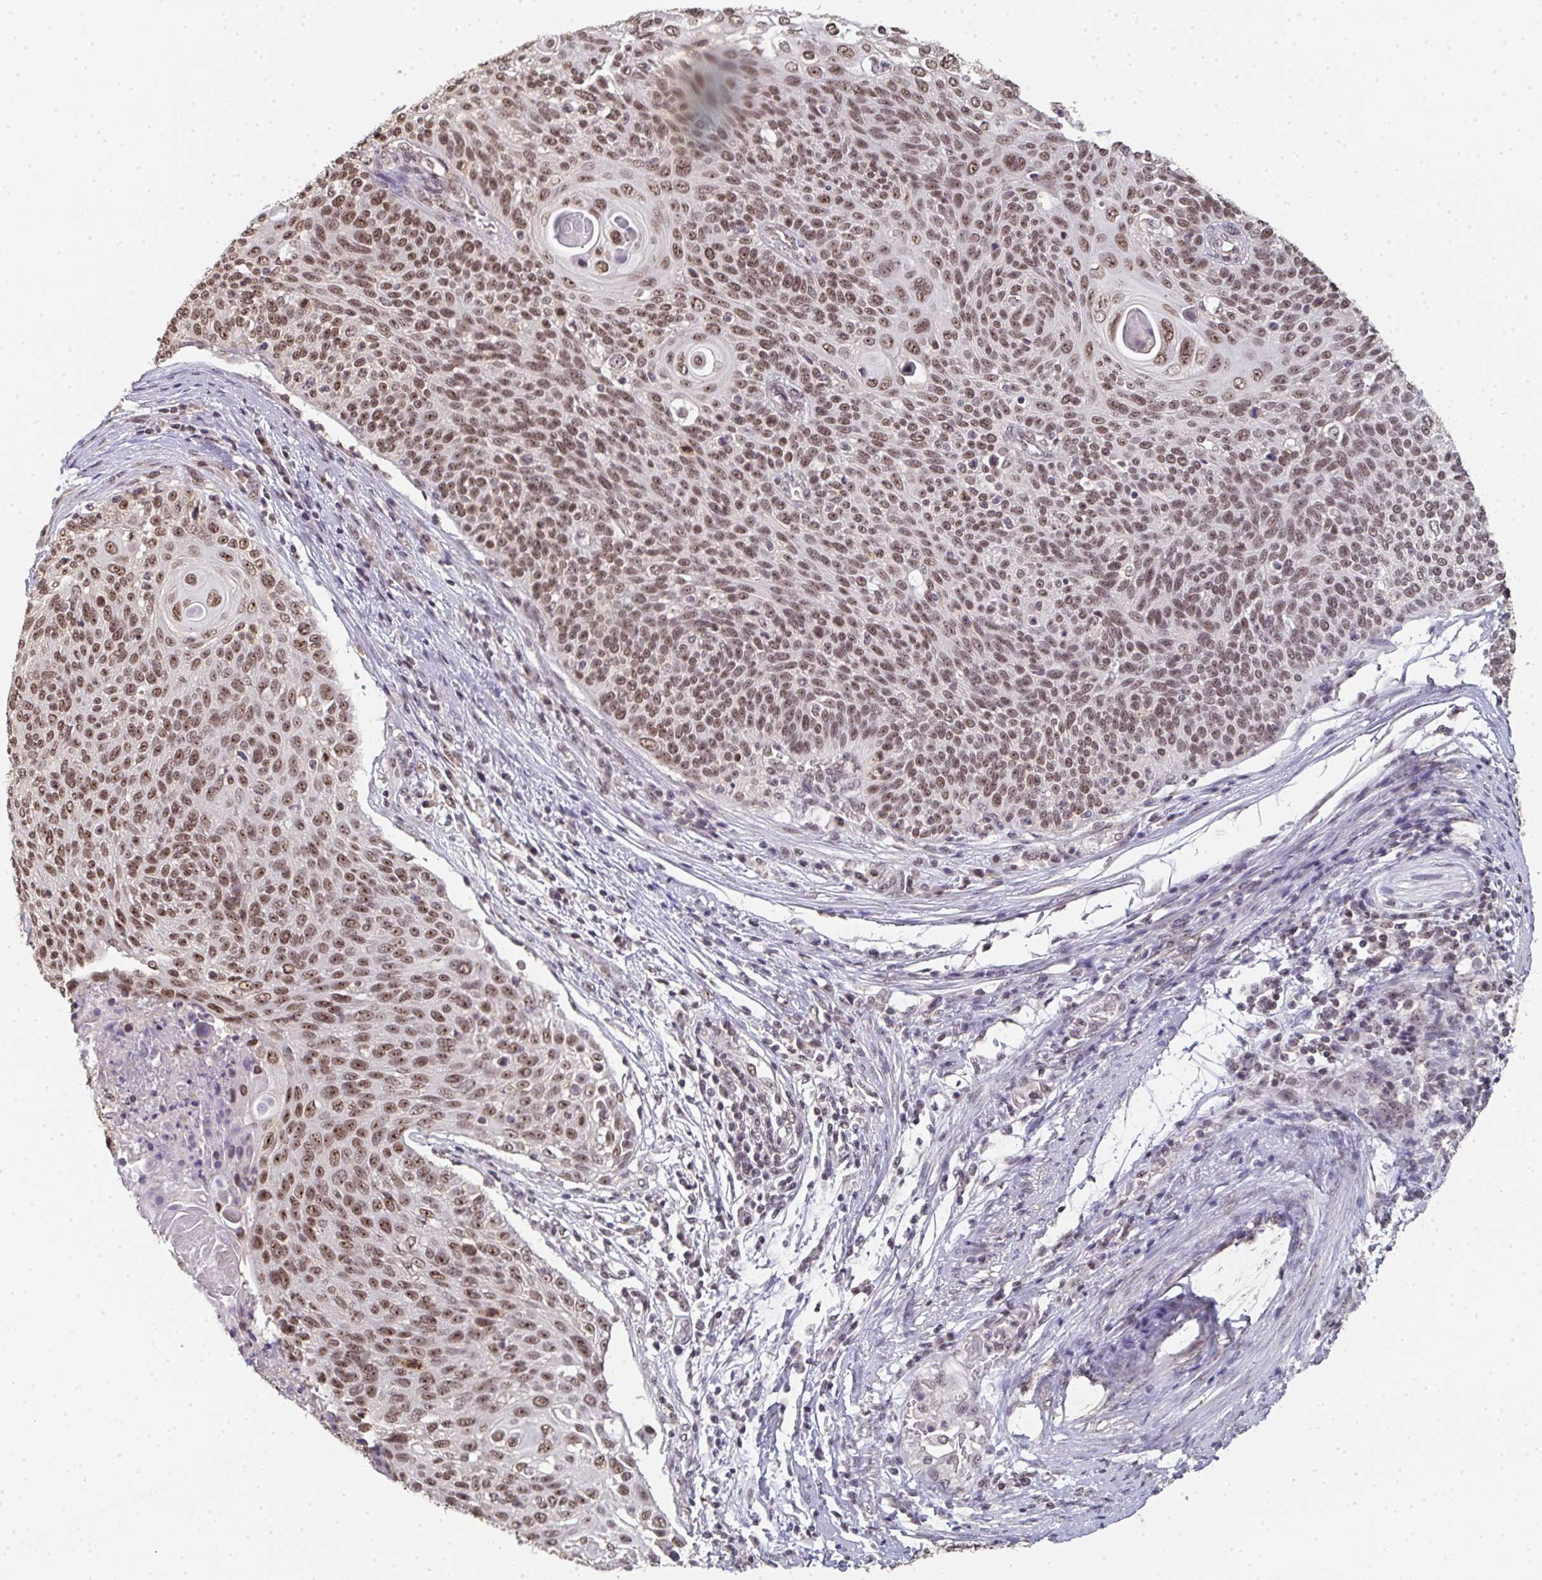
{"staining": {"intensity": "moderate", "quantity": ">75%", "location": "nuclear"}, "tissue": "cervical cancer", "cell_type": "Tumor cells", "image_type": "cancer", "snomed": [{"axis": "morphology", "description": "Squamous cell carcinoma, NOS"}, {"axis": "topography", "description": "Cervix"}], "caption": "Protein staining demonstrates moderate nuclear expression in approximately >75% of tumor cells in cervical cancer (squamous cell carcinoma).", "gene": "DKC1", "patient": {"sex": "female", "age": 31}}